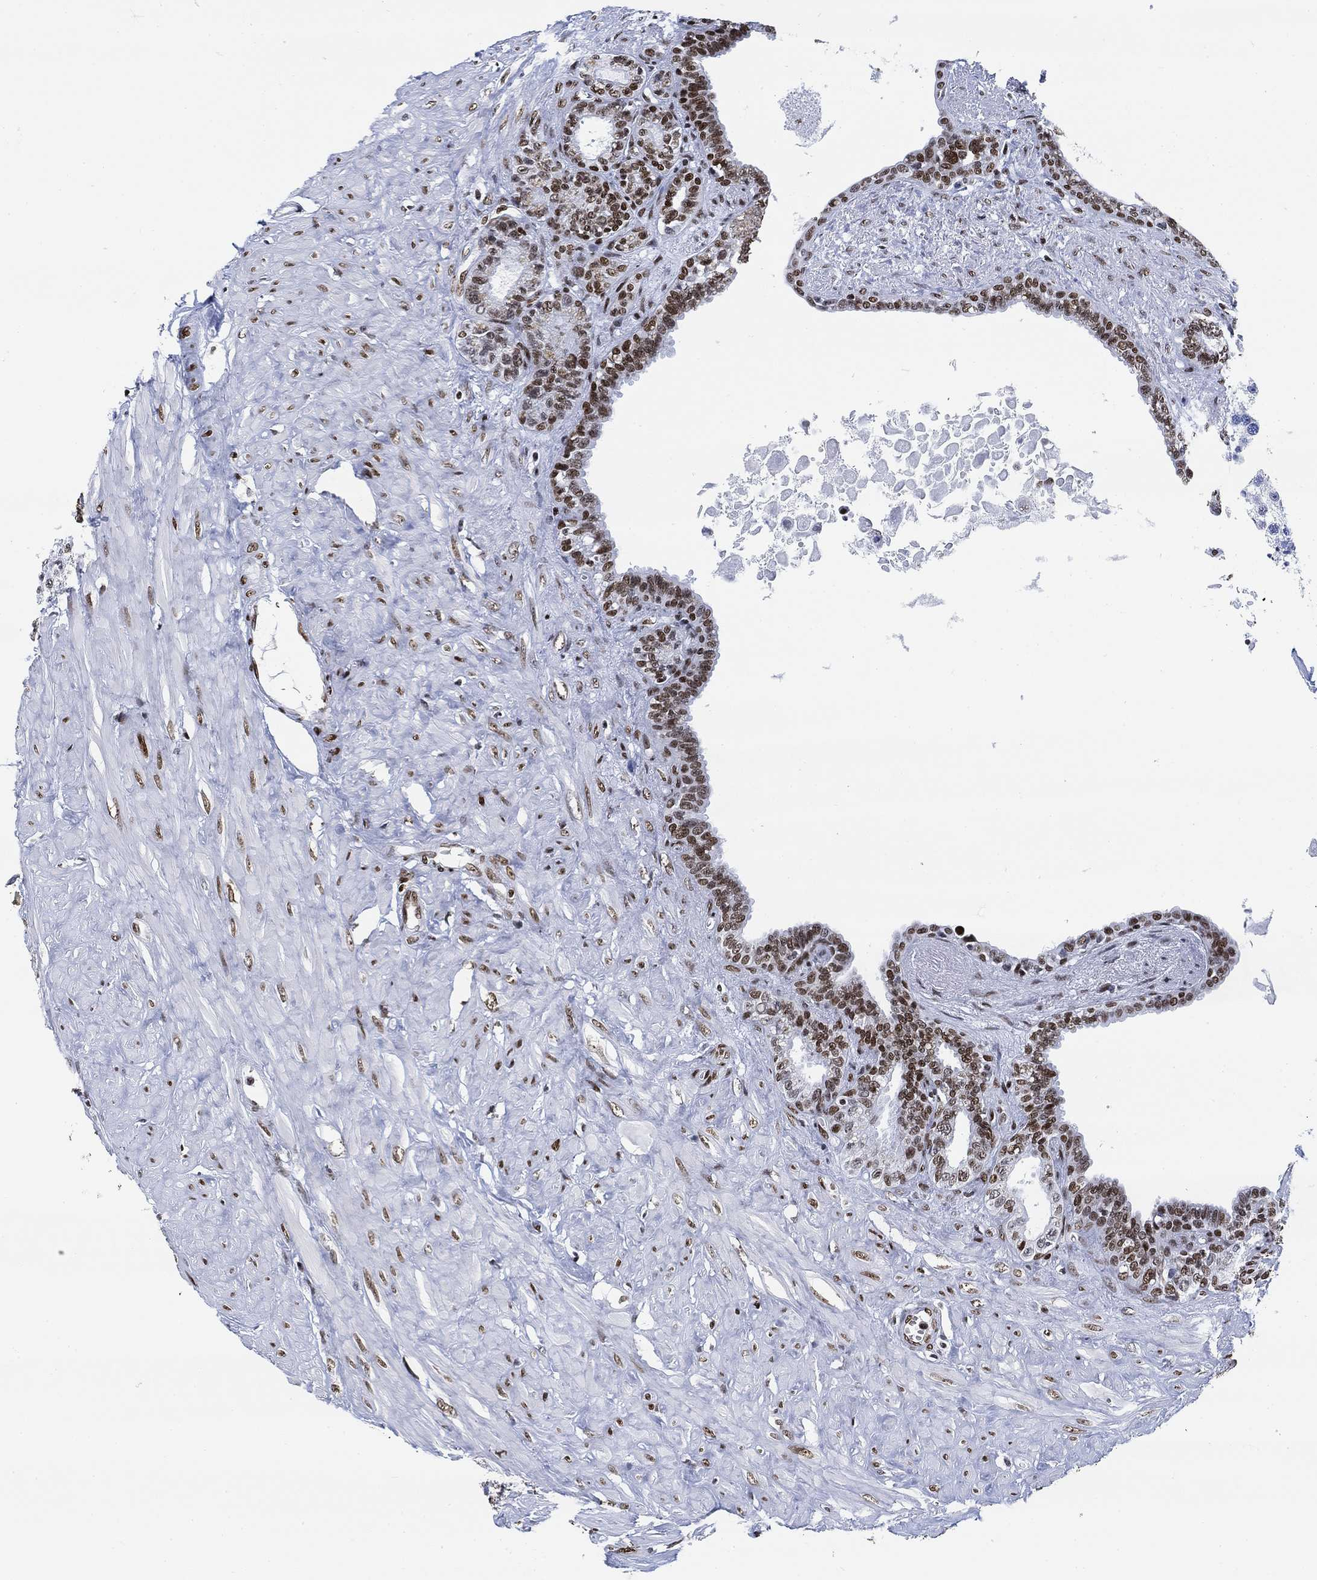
{"staining": {"intensity": "moderate", "quantity": ">75%", "location": "nuclear"}, "tissue": "seminal vesicle", "cell_type": "Glandular cells", "image_type": "normal", "snomed": [{"axis": "morphology", "description": "Normal tissue, NOS"}, {"axis": "morphology", "description": "Urothelial carcinoma, NOS"}, {"axis": "topography", "description": "Urinary bladder"}, {"axis": "topography", "description": "Seminal veicle"}], "caption": "Immunohistochemical staining of unremarkable human seminal vesicle reveals moderate nuclear protein positivity in about >75% of glandular cells. The staining was performed using DAB to visualize the protein expression in brown, while the nuclei were stained in blue with hematoxylin (Magnification: 20x).", "gene": "H1", "patient": {"sex": "male", "age": 76}}